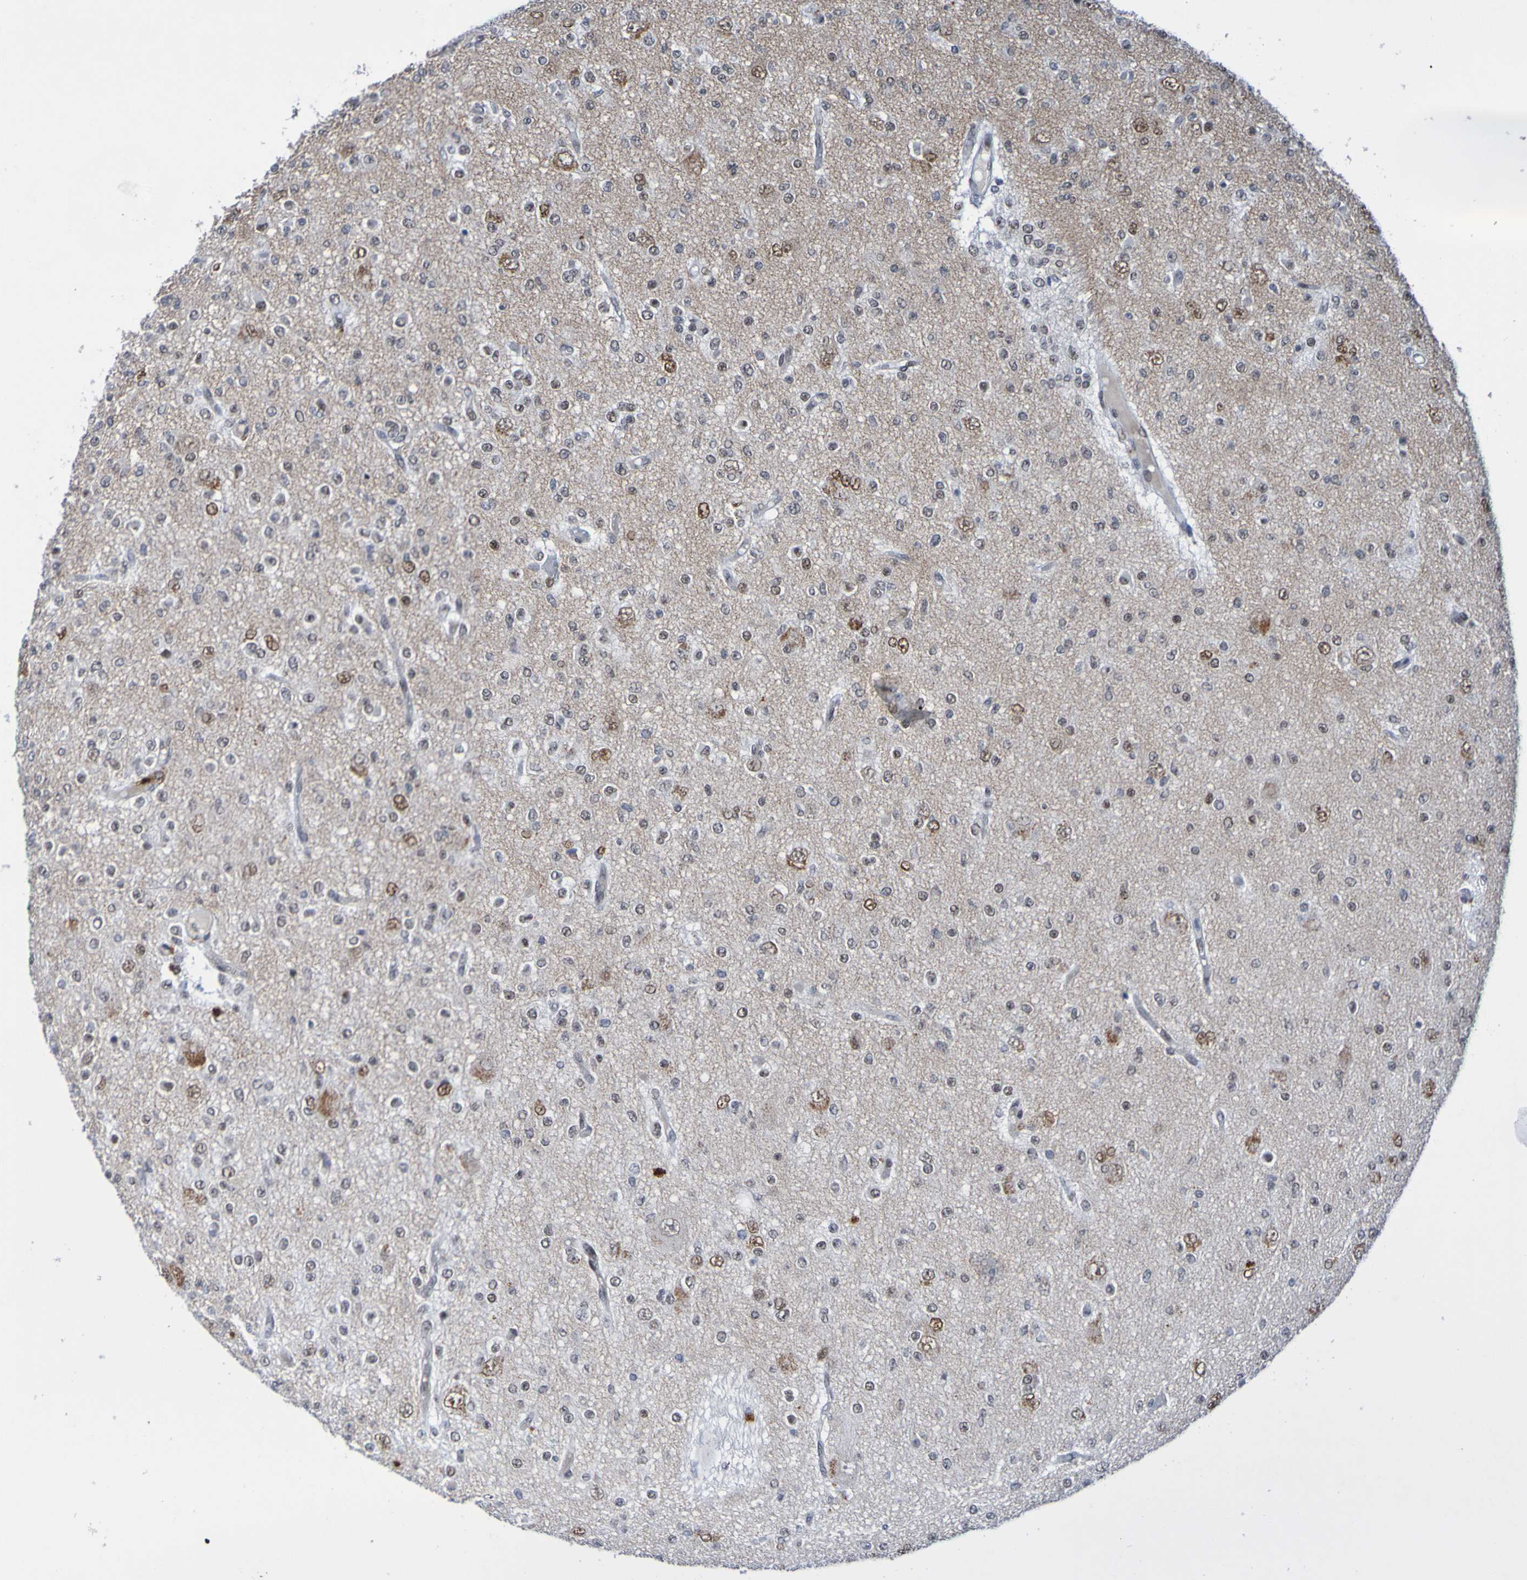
{"staining": {"intensity": "moderate", "quantity": "25%-75%", "location": "nuclear"}, "tissue": "glioma", "cell_type": "Tumor cells", "image_type": "cancer", "snomed": [{"axis": "morphology", "description": "Glioma, malignant, Low grade"}, {"axis": "topography", "description": "Brain"}], "caption": "Malignant glioma (low-grade) stained for a protein shows moderate nuclear positivity in tumor cells.", "gene": "PCGF1", "patient": {"sex": "male", "age": 38}}